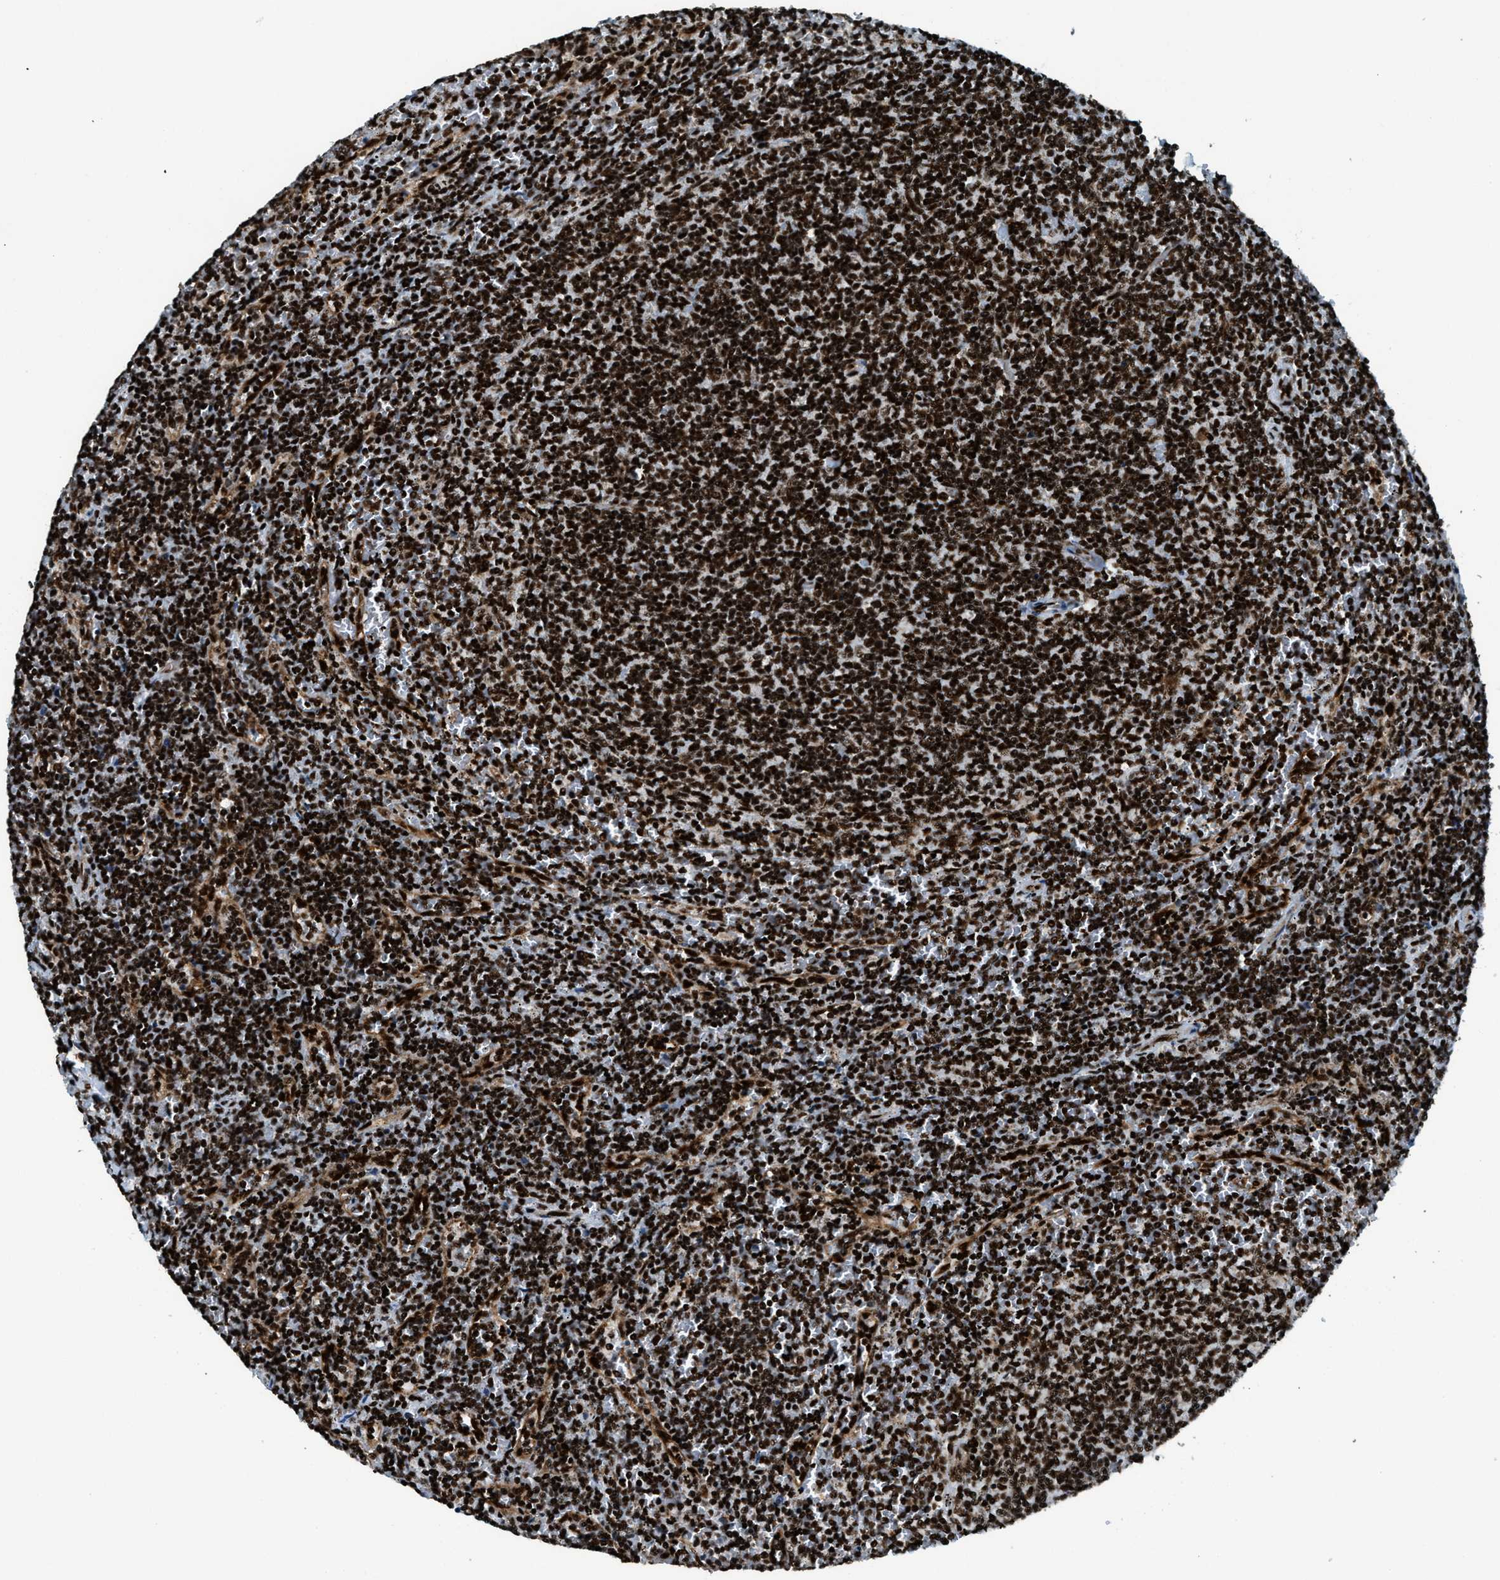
{"staining": {"intensity": "strong", "quantity": ">75%", "location": "nuclear"}, "tissue": "lymphoma", "cell_type": "Tumor cells", "image_type": "cancer", "snomed": [{"axis": "morphology", "description": "Malignant lymphoma, non-Hodgkin's type, Low grade"}, {"axis": "topography", "description": "Spleen"}], "caption": "Tumor cells display strong nuclear expression in approximately >75% of cells in lymphoma.", "gene": "GABPB1", "patient": {"sex": "female", "age": 50}}